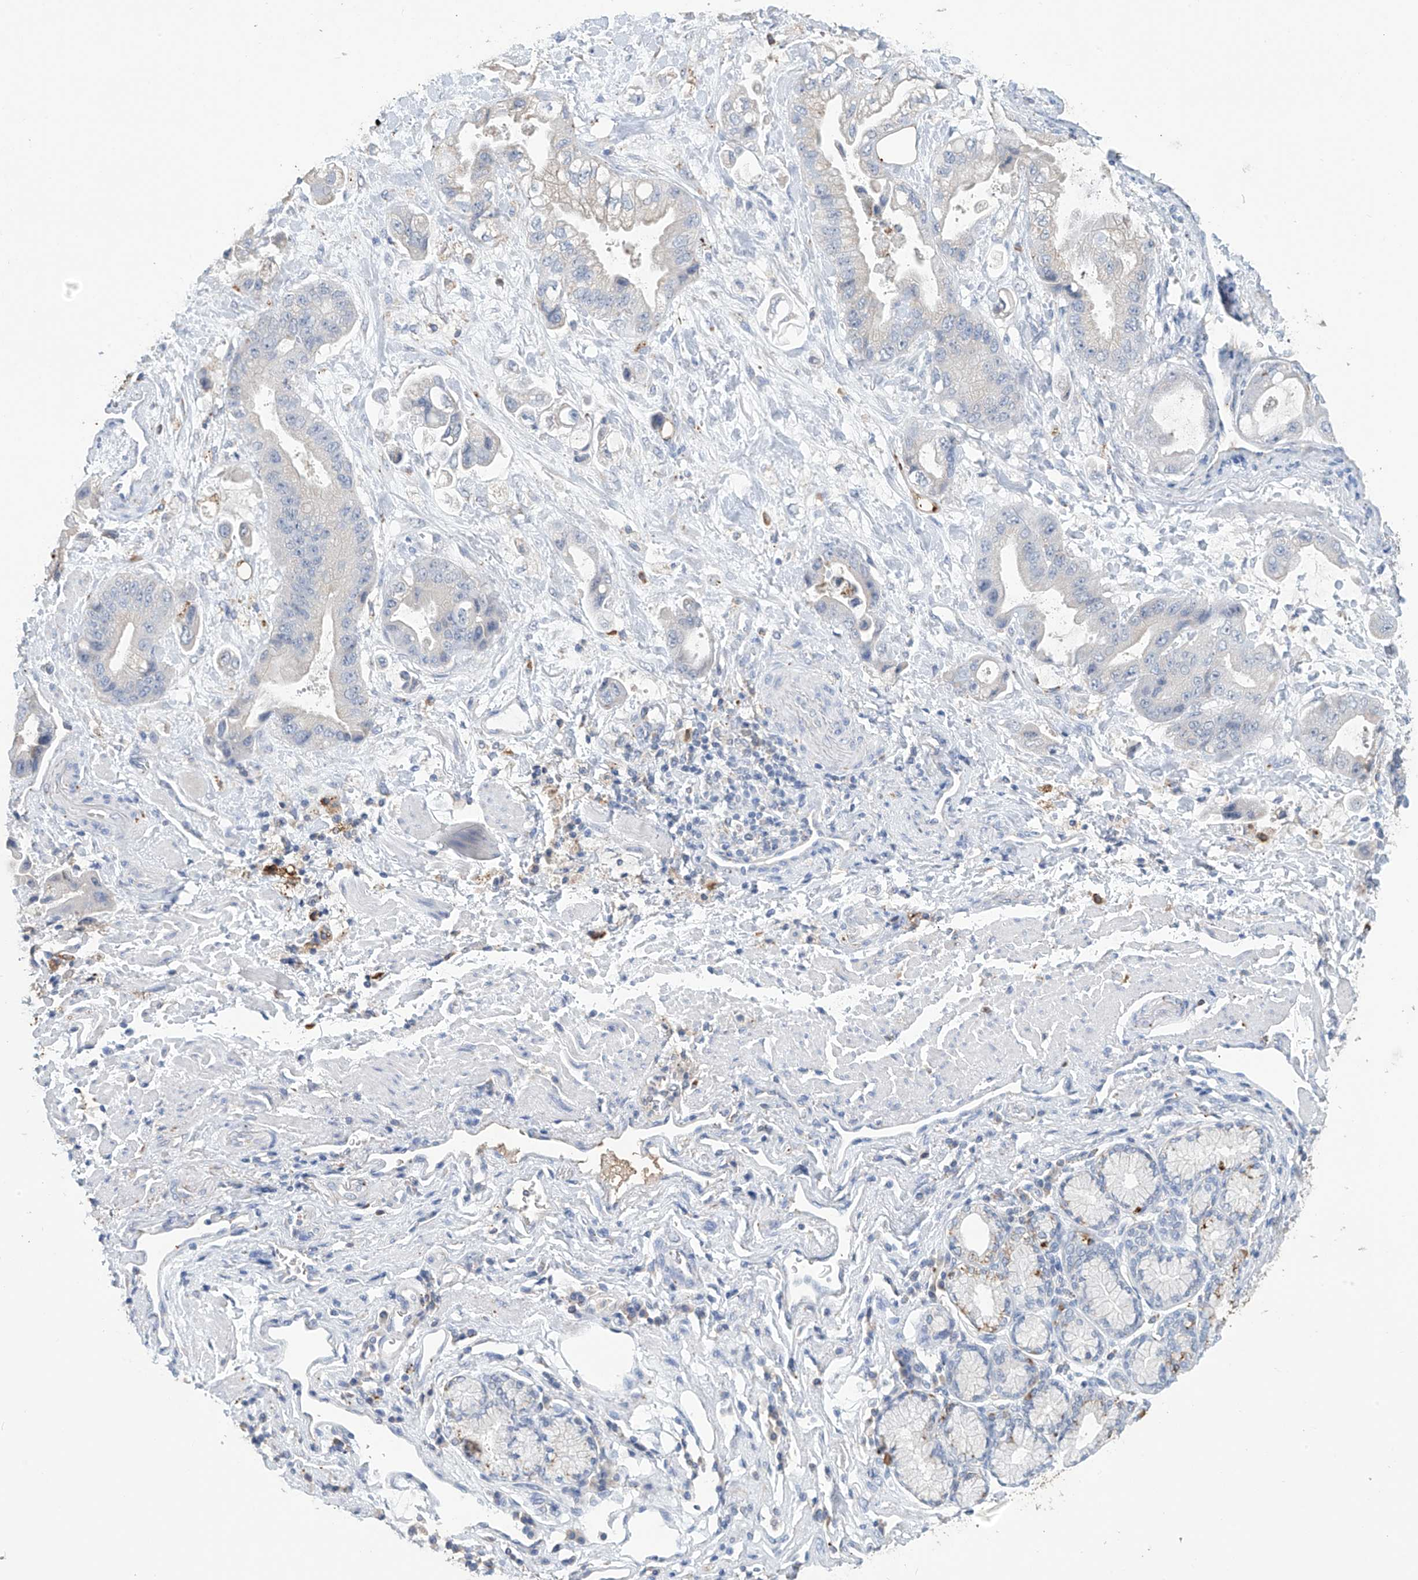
{"staining": {"intensity": "negative", "quantity": "none", "location": "none"}, "tissue": "stomach cancer", "cell_type": "Tumor cells", "image_type": "cancer", "snomed": [{"axis": "morphology", "description": "Adenocarcinoma, NOS"}, {"axis": "topography", "description": "Stomach"}], "caption": "There is no significant staining in tumor cells of stomach adenocarcinoma.", "gene": "OGT", "patient": {"sex": "male", "age": 62}}